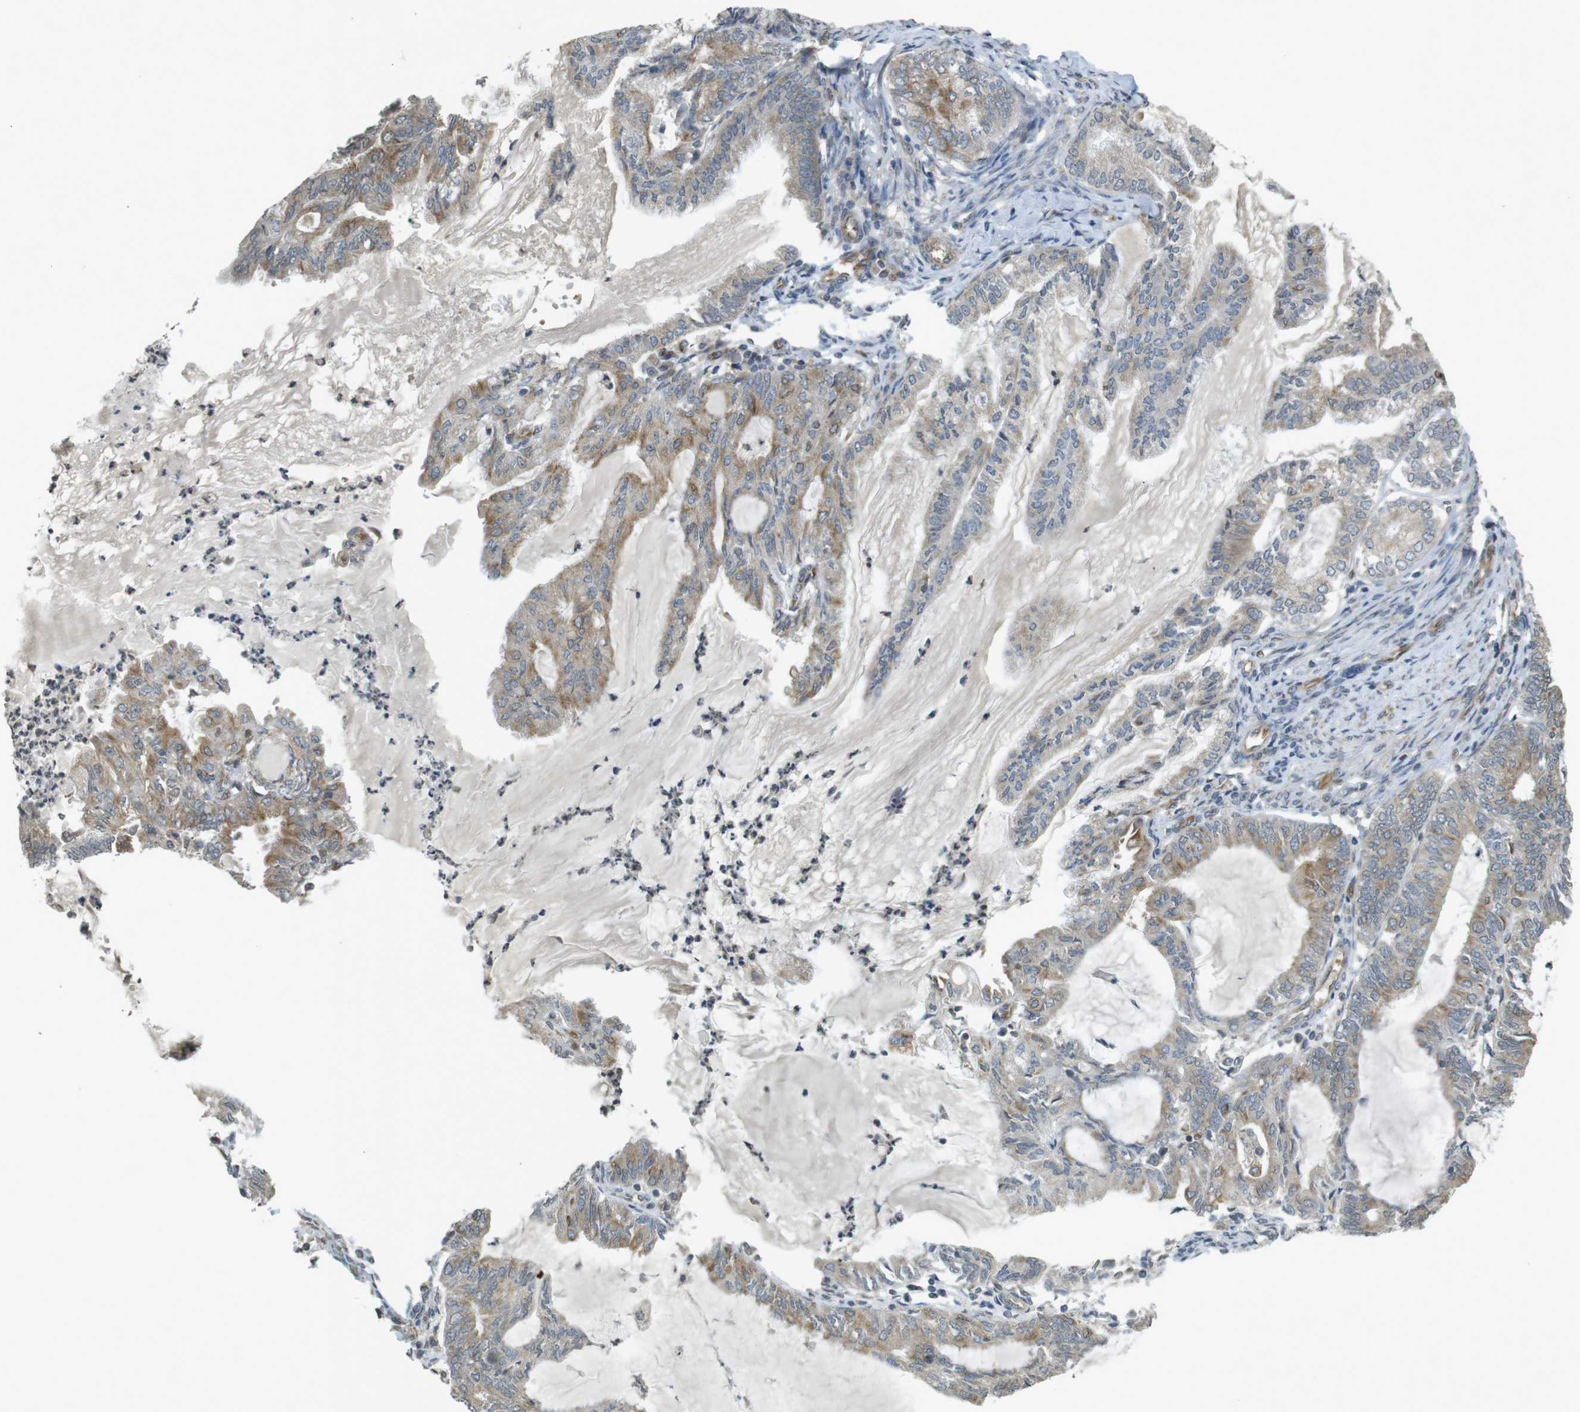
{"staining": {"intensity": "moderate", "quantity": ">75%", "location": "cytoplasmic/membranous"}, "tissue": "endometrial cancer", "cell_type": "Tumor cells", "image_type": "cancer", "snomed": [{"axis": "morphology", "description": "Adenocarcinoma, NOS"}, {"axis": "topography", "description": "Endometrium"}], "caption": "An image of human endometrial cancer stained for a protein exhibits moderate cytoplasmic/membranous brown staining in tumor cells.", "gene": "KIF5B", "patient": {"sex": "female", "age": 86}}